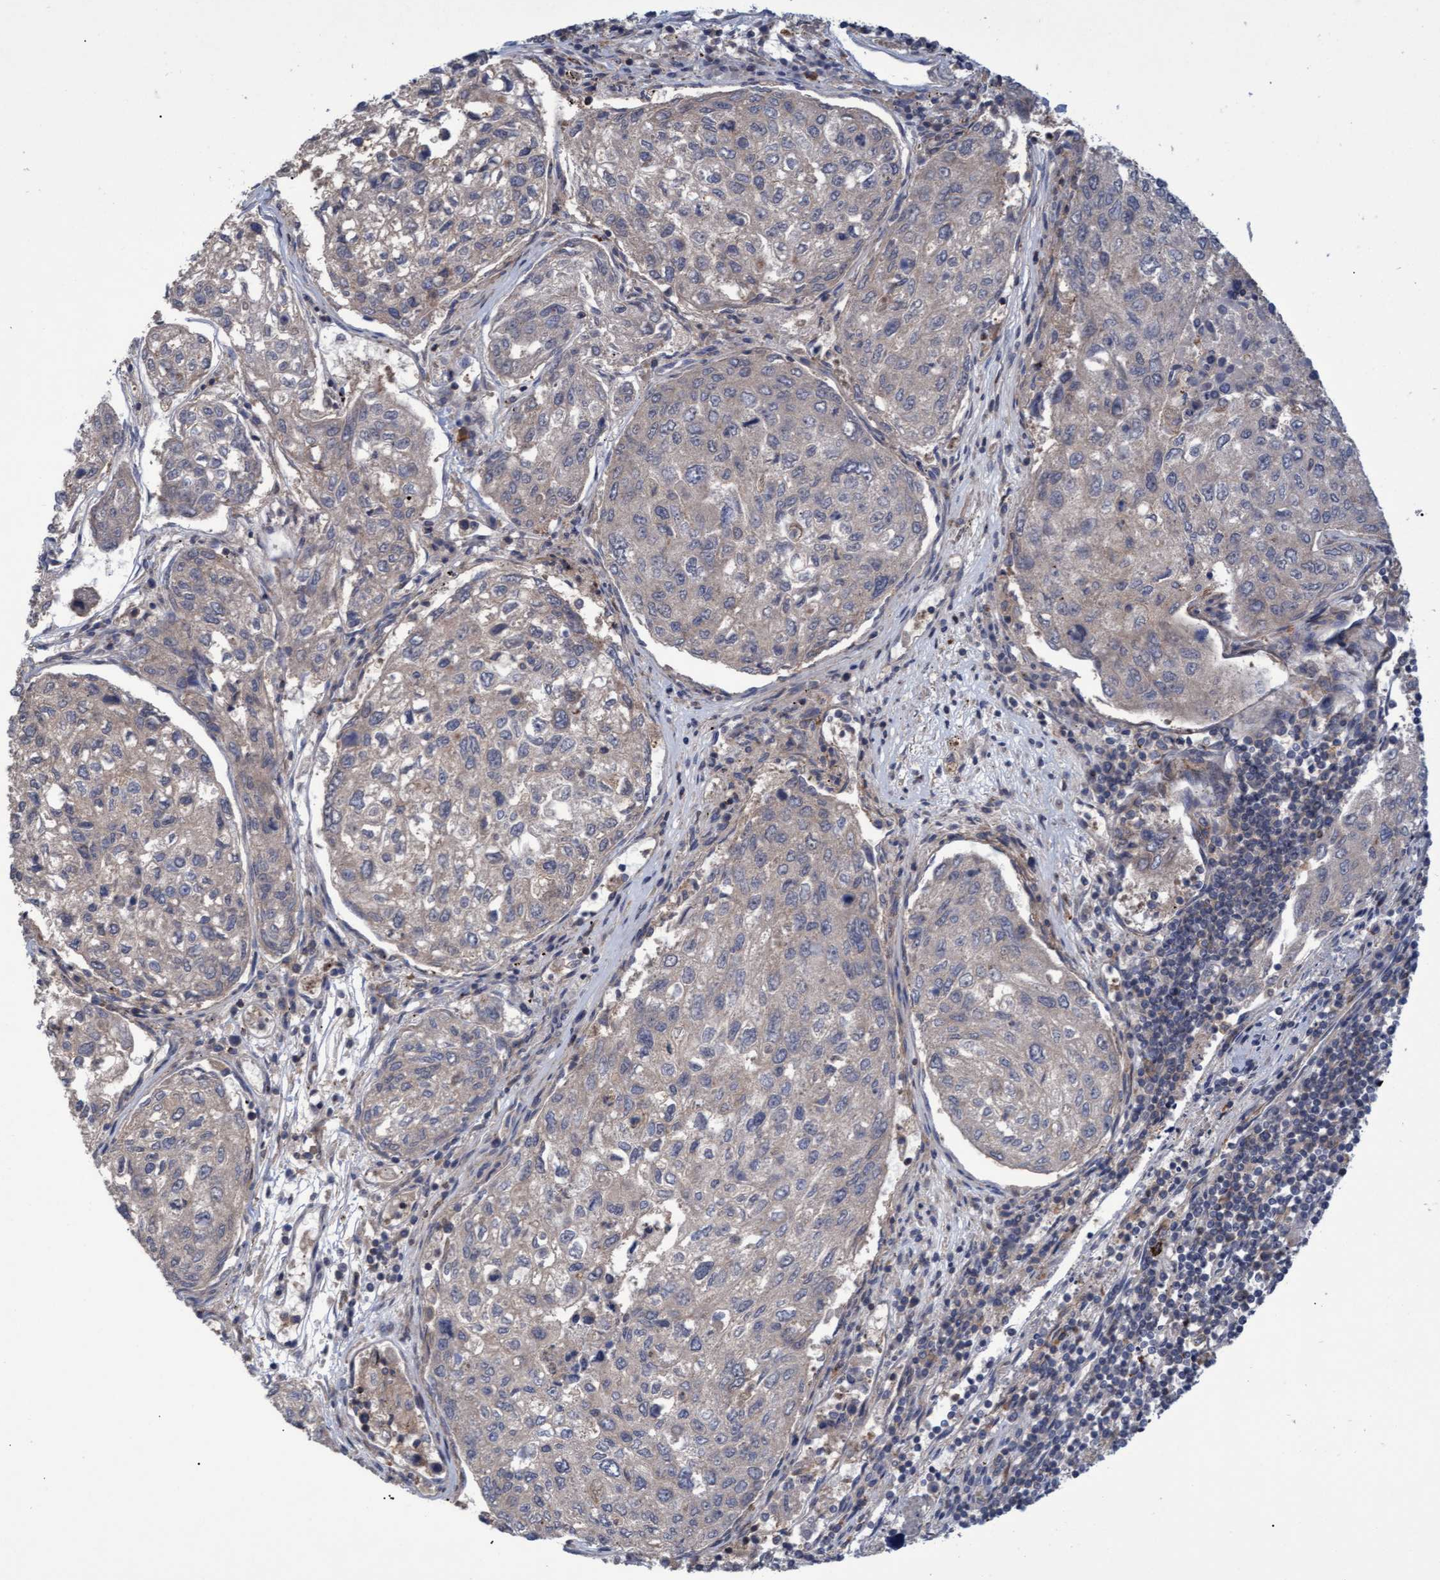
{"staining": {"intensity": "negative", "quantity": "none", "location": "none"}, "tissue": "urothelial cancer", "cell_type": "Tumor cells", "image_type": "cancer", "snomed": [{"axis": "morphology", "description": "Urothelial carcinoma, High grade"}, {"axis": "topography", "description": "Lymph node"}, {"axis": "topography", "description": "Urinary bladder"}], "caption": "An image of human urothelial cancer is negative for staining in tumor cells.", "gene": "NAA15", "patient": {"sex": "male", "age": 51}}